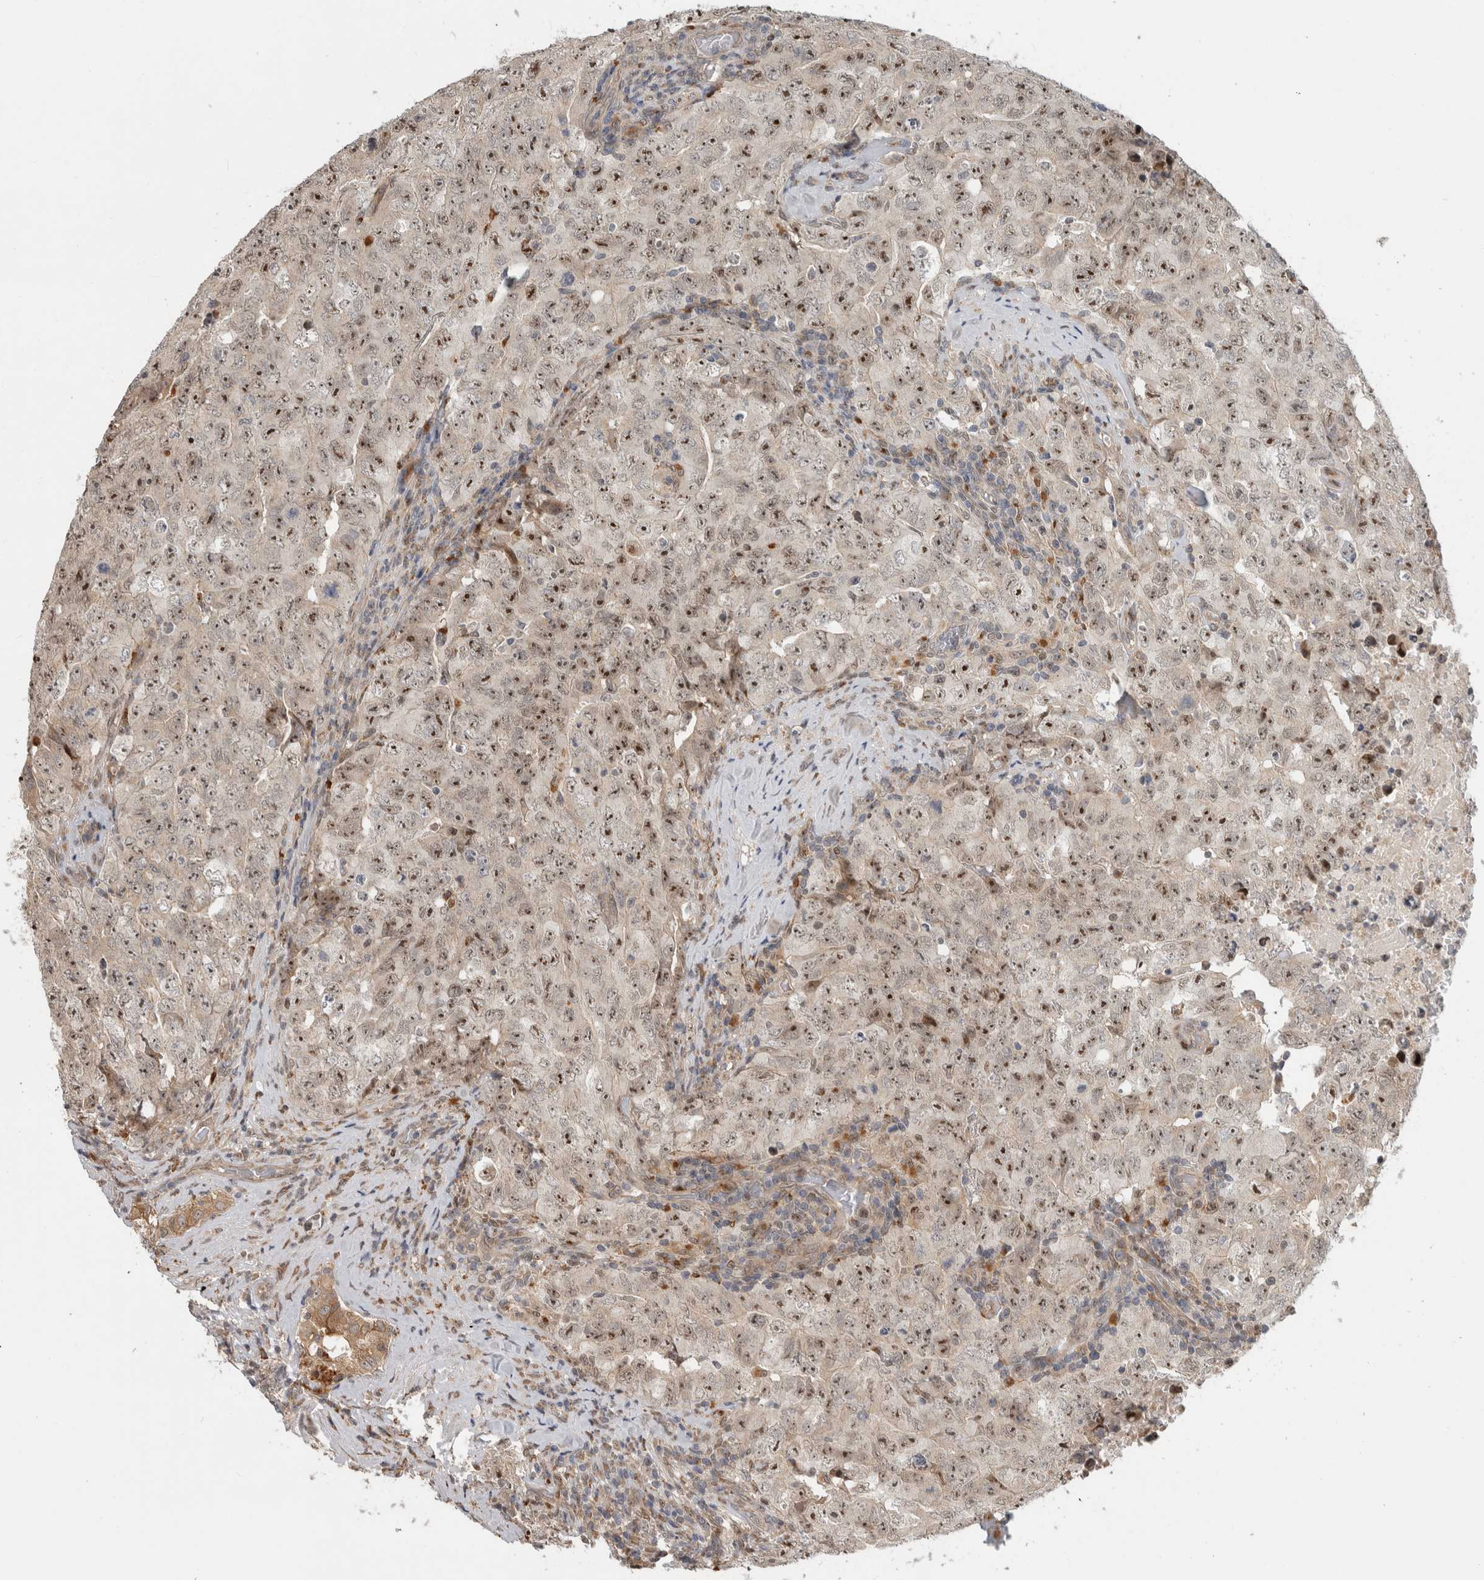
{"staining": {"intensity": "strong", "quantity": ">75%", "location": "nuclear"}, "tissue": "testis cancer", "cell_type": "Tumor cells", "image_type": "cancer", "snomed": [{"axis": "morphology", "description": "Carcinoma, Embryonal, NOS"}, {"axis": "topography", "description": "Testis"}], "caption": "High-magnification brightfield microscopy of embryonal carcinoma (testis) stained with DAB (brown) and counterstained with hematoxylin (blue). tumor cells exhibit strong nuclear staining is identified in approximately>75% of cells. (DAB (3,3'-diaminobenzidine) IHC, brown staining for protein, blue staining for nuclei).", "gene": "NAB2", "patient": {"sex": "male", "age": 26}}